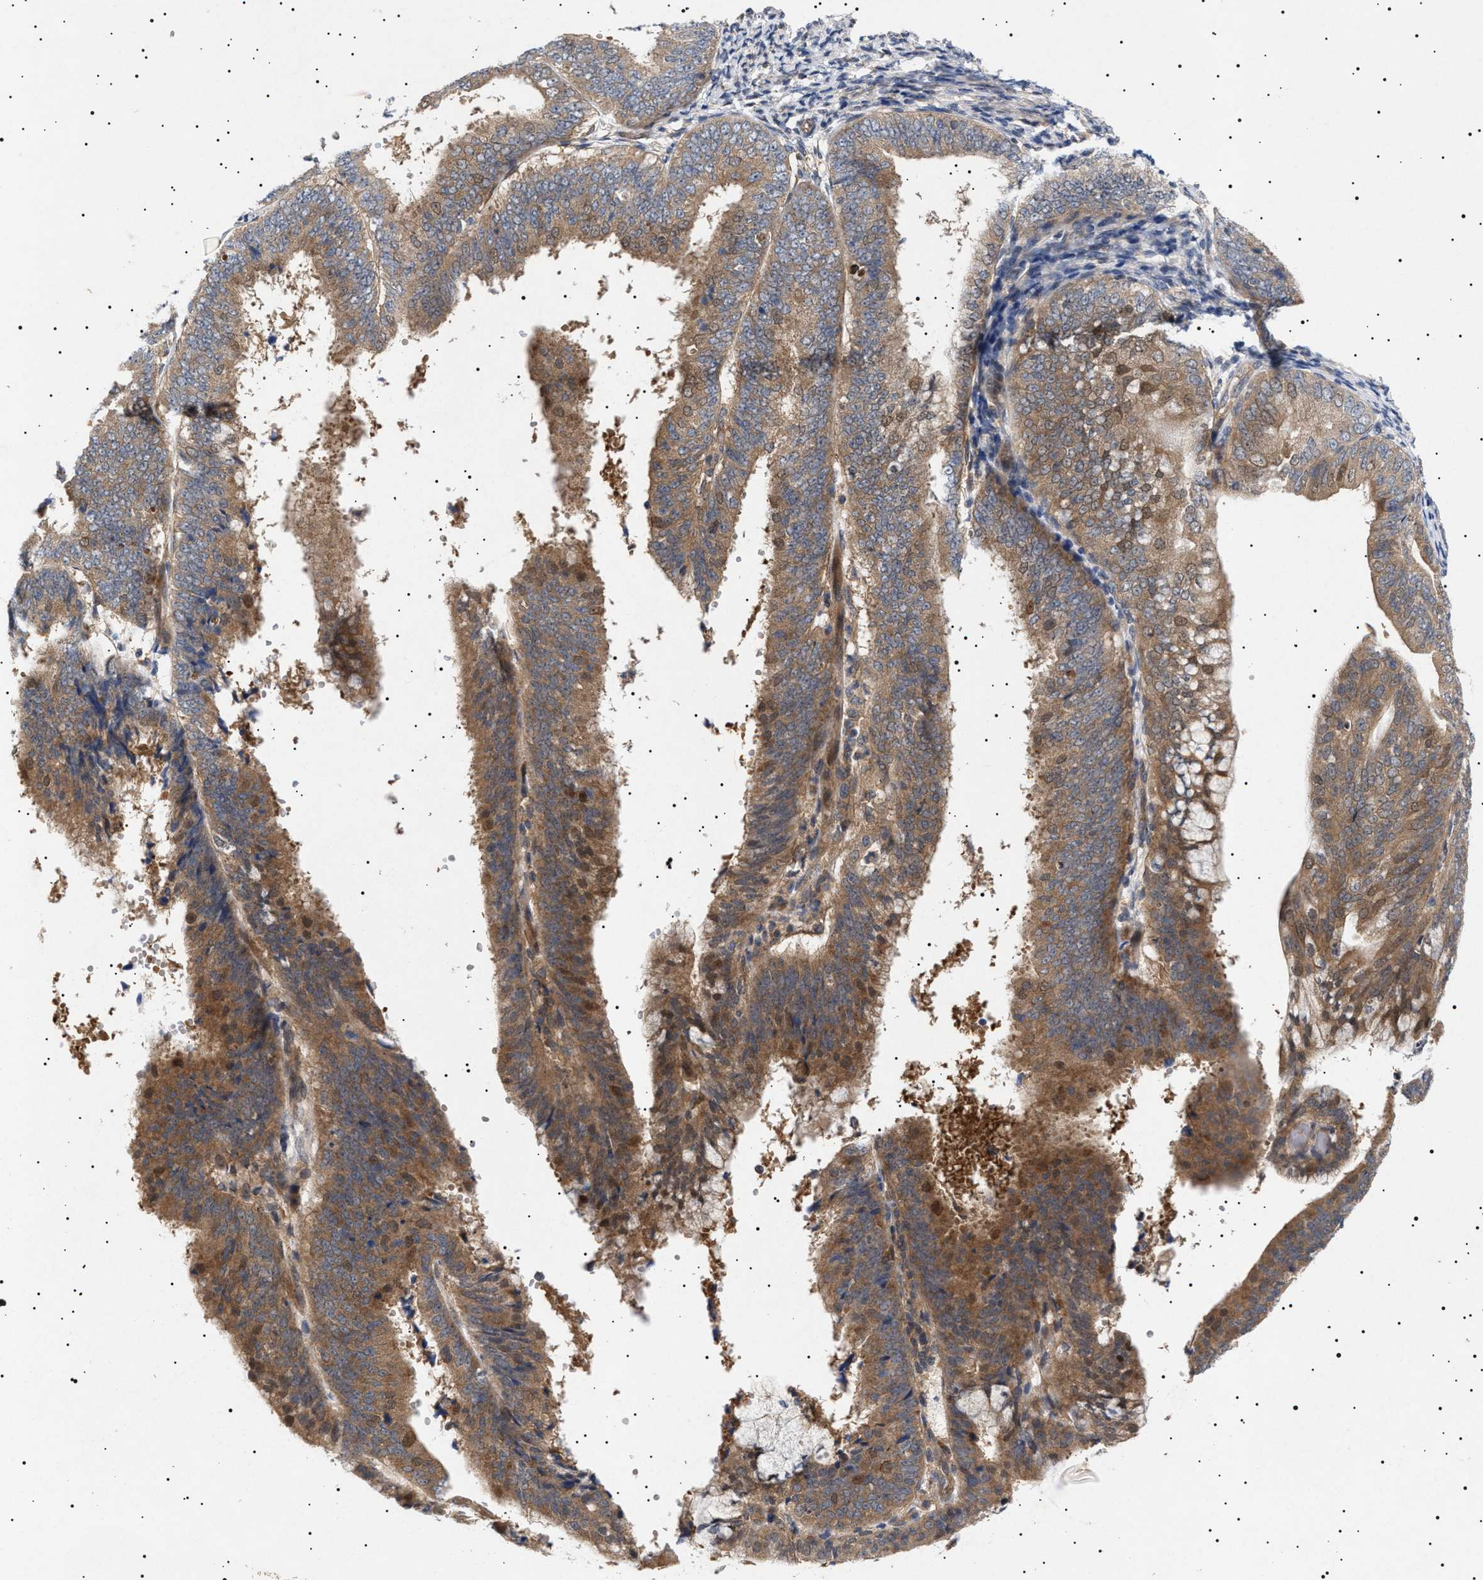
{"staining": {"intensity": "moderate", "quantity": ">75%", "location": "cytoplasmic/membranous"}, "tissue": "endometrial cancer", "cell_type": "Tumor cells", "image_type": "cancer", "snomed": [{"axis": "morphology", "description": "Adenocarcinoma, NOS"}, {"axis": "topography", "description": "Endometrium"}], "caption": "Protein analysis of endometrial cancer (adenocarcinoma) tissue shows moderate cytoplasmic/membranous staining in about >75% of tumor cells.", "gene": "NPLOC4", "patient": {"sex": "female", "age": 63}}